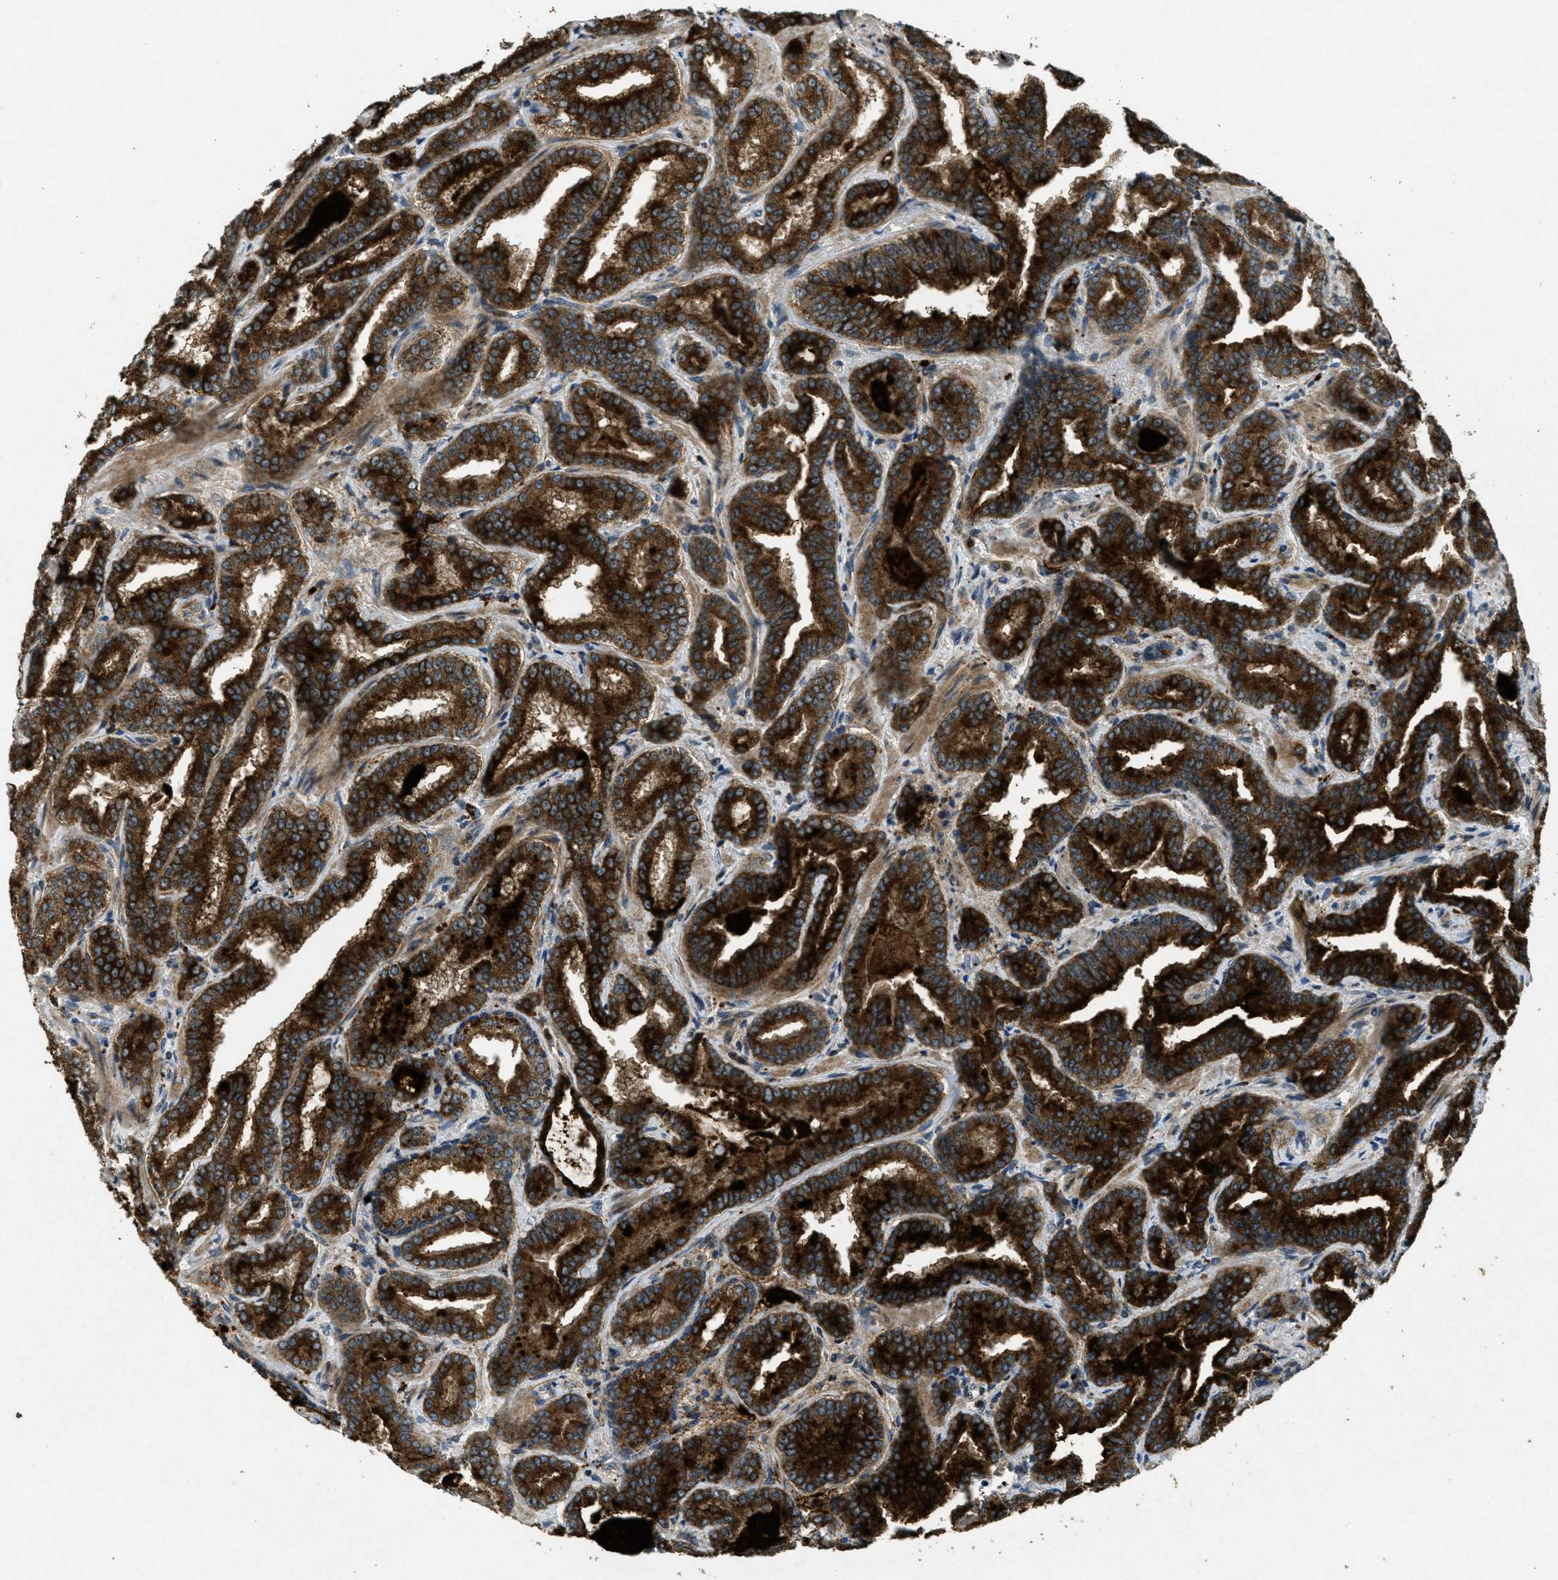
{"staining": {"intensity": "strong", "quantity": ">75%", "location": "cytoplasmic/membranous"}, "tissue": "prostate cancer", "cell_type": "Tumor cells", "image_type": "cancer", "snomed": [{"axis": "morphology", "description": "Adenocarcinoma, Low grade"}, {"axis": "topography", "description": "Prostate"}], "caption": "This image demonstrates immunohistochemistry (IHC) staining of prostate low-grade adenocarcinoma, with high strong cytoplasmic/membranous staining in about >75% of tumor cells.", "gene": "RAB3D", "patient": {"sex": "male", "age": 60}}